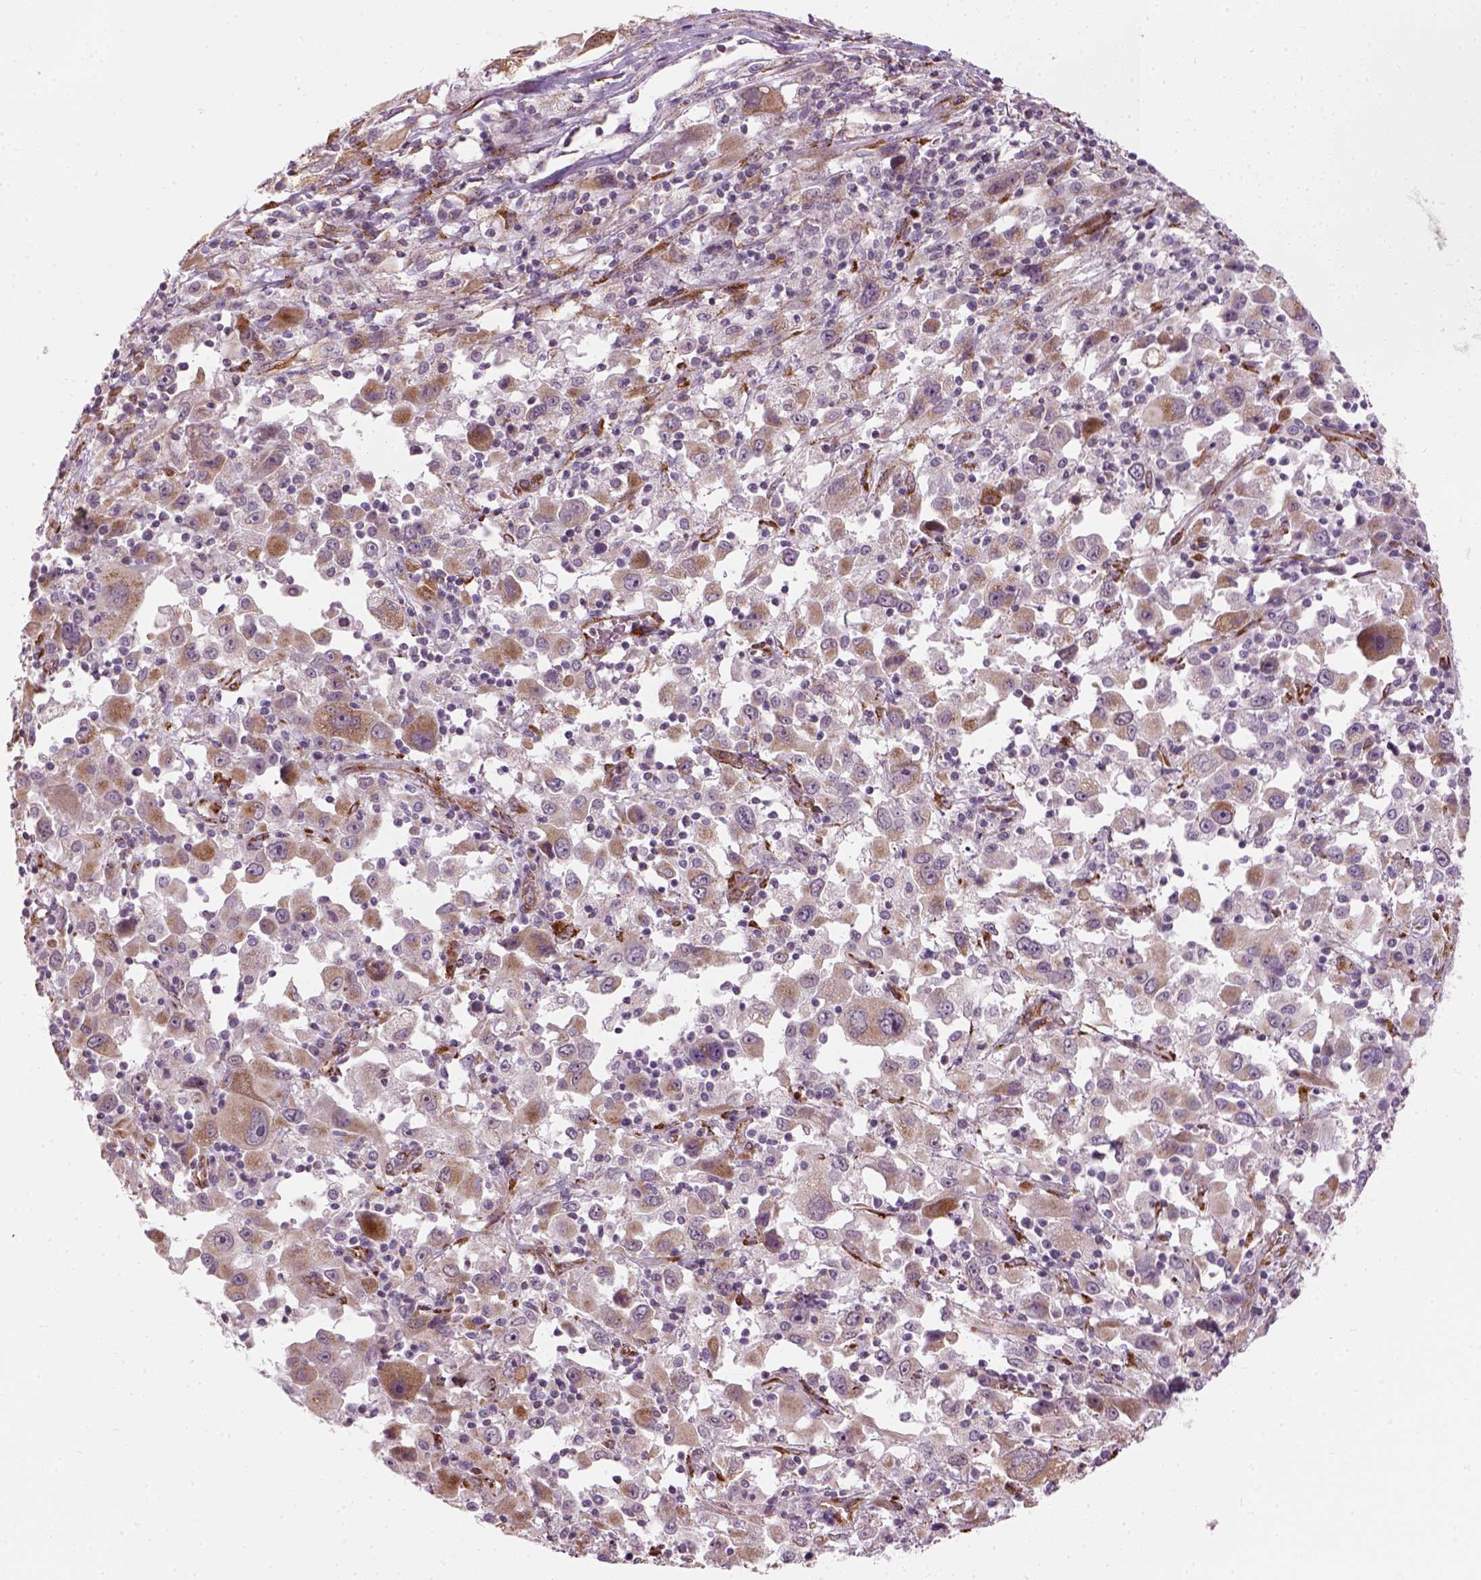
{"staining": {"intensity": "weak", "quantity": ">75%", "location": "cytoplasmic/membranous"}, "tissue": "melanoma", "cell_type": "Tumor cells", "image_type": "cancer", "snomed": [{"axis": "morphology", "description": "Malignant melanoma, Metastatic site"}, {"axis": "topography", "description": "Soft tissue"}], "caption": "Melanoma was stained to show a protein in brown. There is low levels of weak cytoplasmic/membranous positivity in about >75% of tumor cells.", "gene": "XK", "patient": {"sex": "male", "age": 50}}